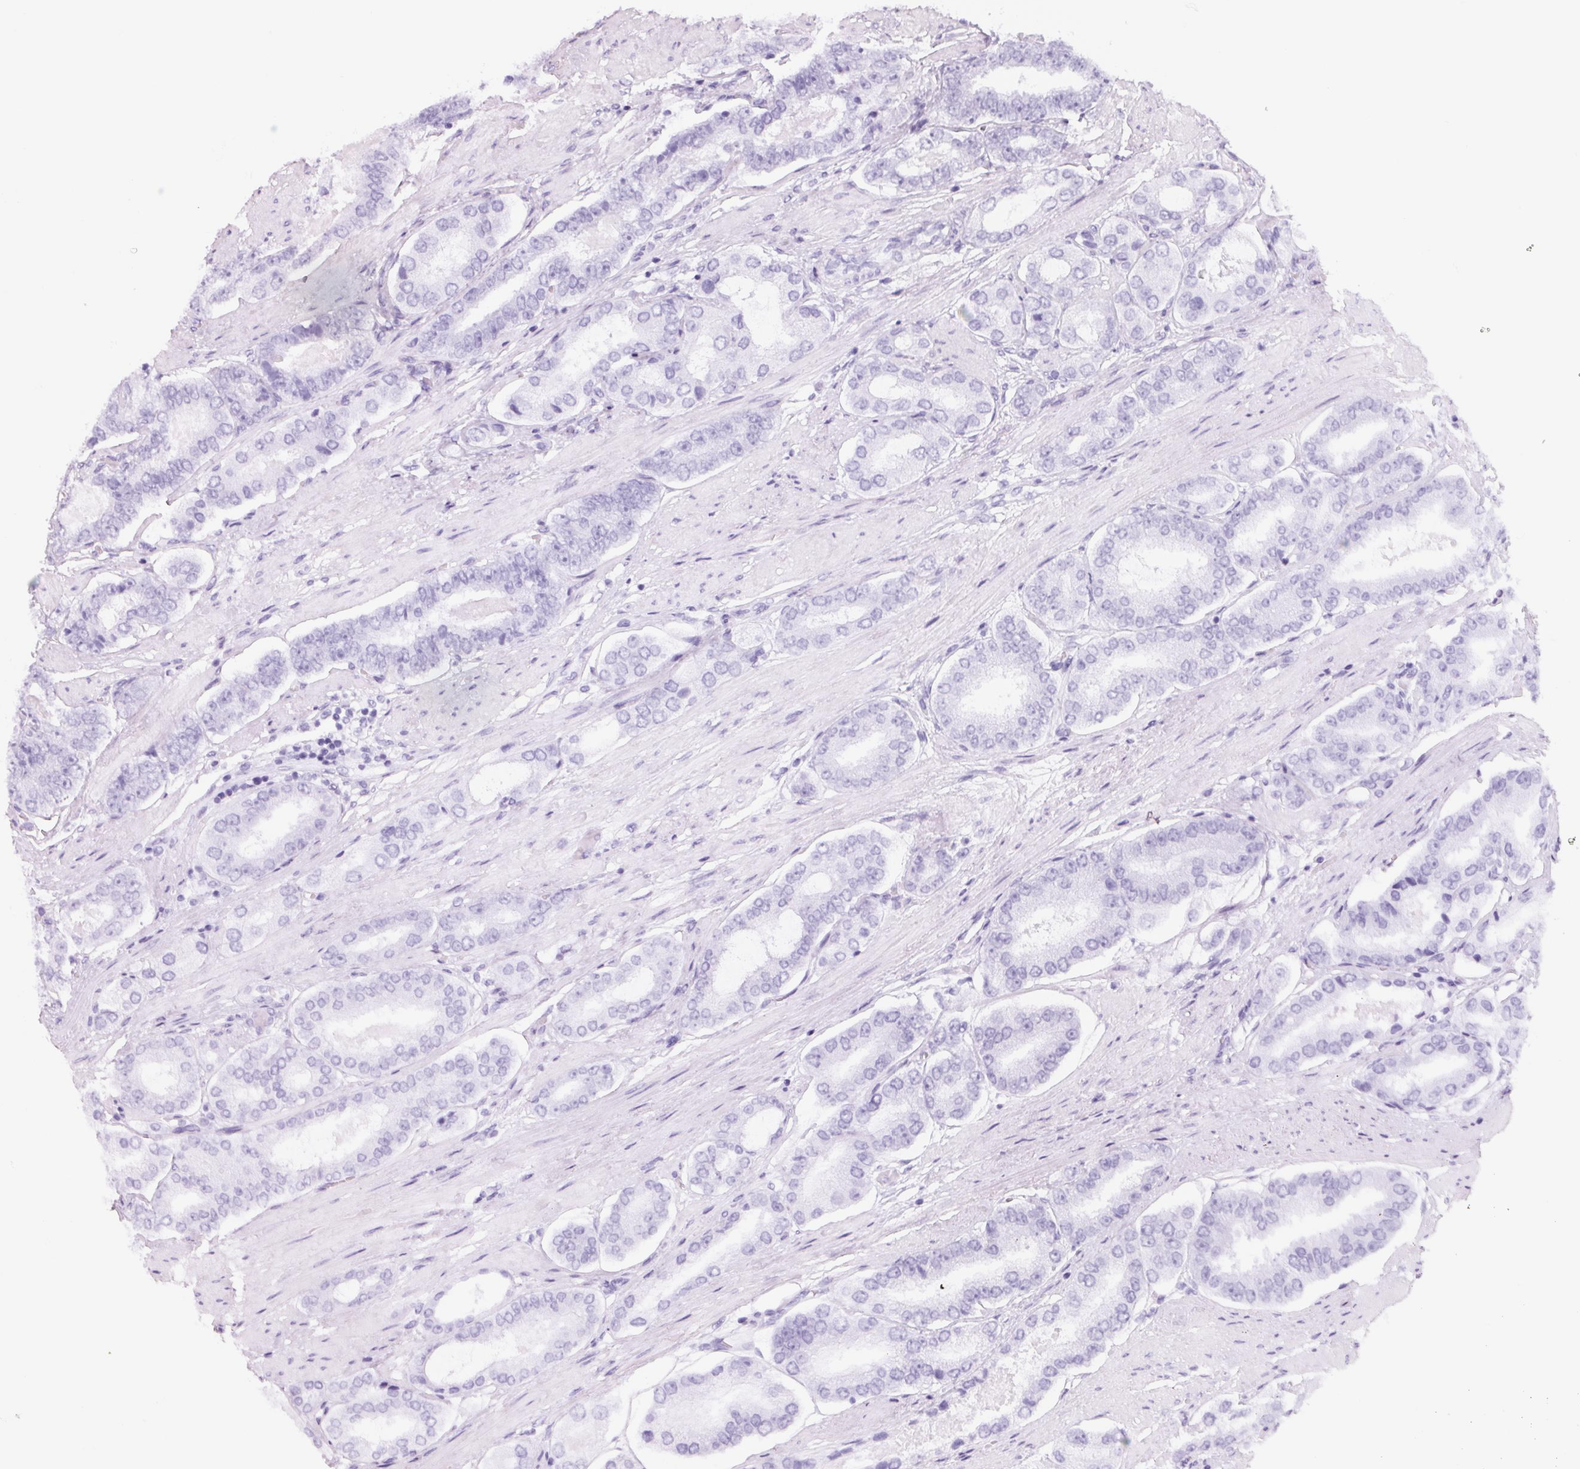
{"staining": {"intensity": "negative", "quantity": "none", "location": "none"}, "tissue": "prostate cancer", "cell_type": "Tumor cells", "image_type": "cancer", "snomed": [{"axis": "morphology", "description": "Adenocarcinoma, High grade"}, {"axis": "topography", "description": "Prostate"}], "caption": "A high-resolution histopathology image shows IHC staining of adenocarcinoma (high-grade) (prostate), which shows no significant positivity in tumor cells.", "gene": "FTCD", "patient": {"sex": "male", "age": 63}}